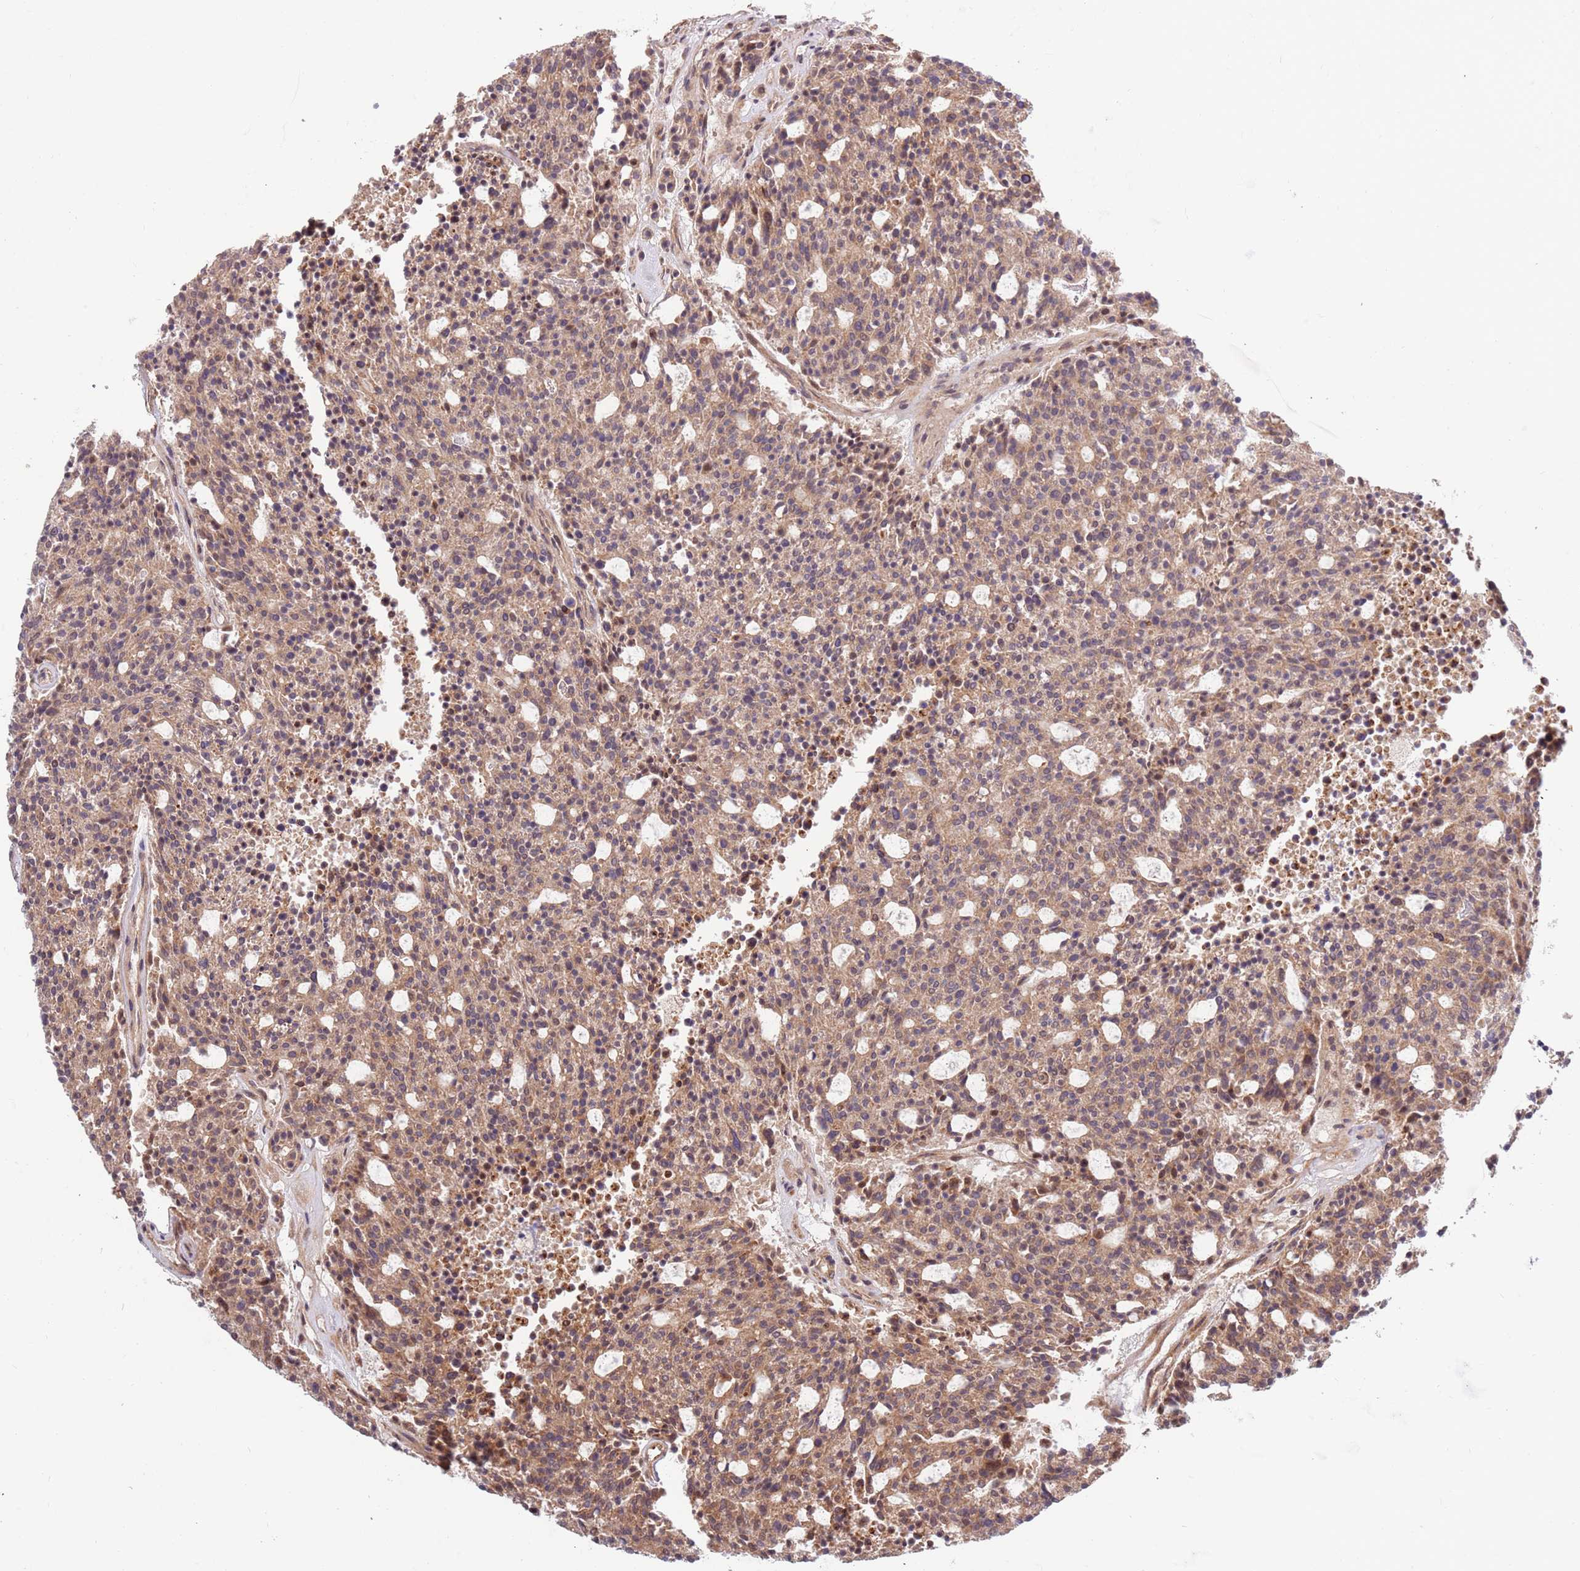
{"staining": {"intensity": "moderate", "quantity": ">75%", "location": "cytoplasmic/membranous"}, "tissue": "carcinoid", "cell_type": "Tumor cells", "image_type": "cancer", "snomed": [{"axis": "morphology", "description": "Carcinoid, malignant, NOS"}, {"axis": "topography", "description": "Pancreas"}], "caption": "Tumor cells display moderate cytoplasmic/membranous positivity in approximately >75% of cells in carcinoid.", "gene": "HAUS3", "patient": {"sex": "female", "age": 54}}